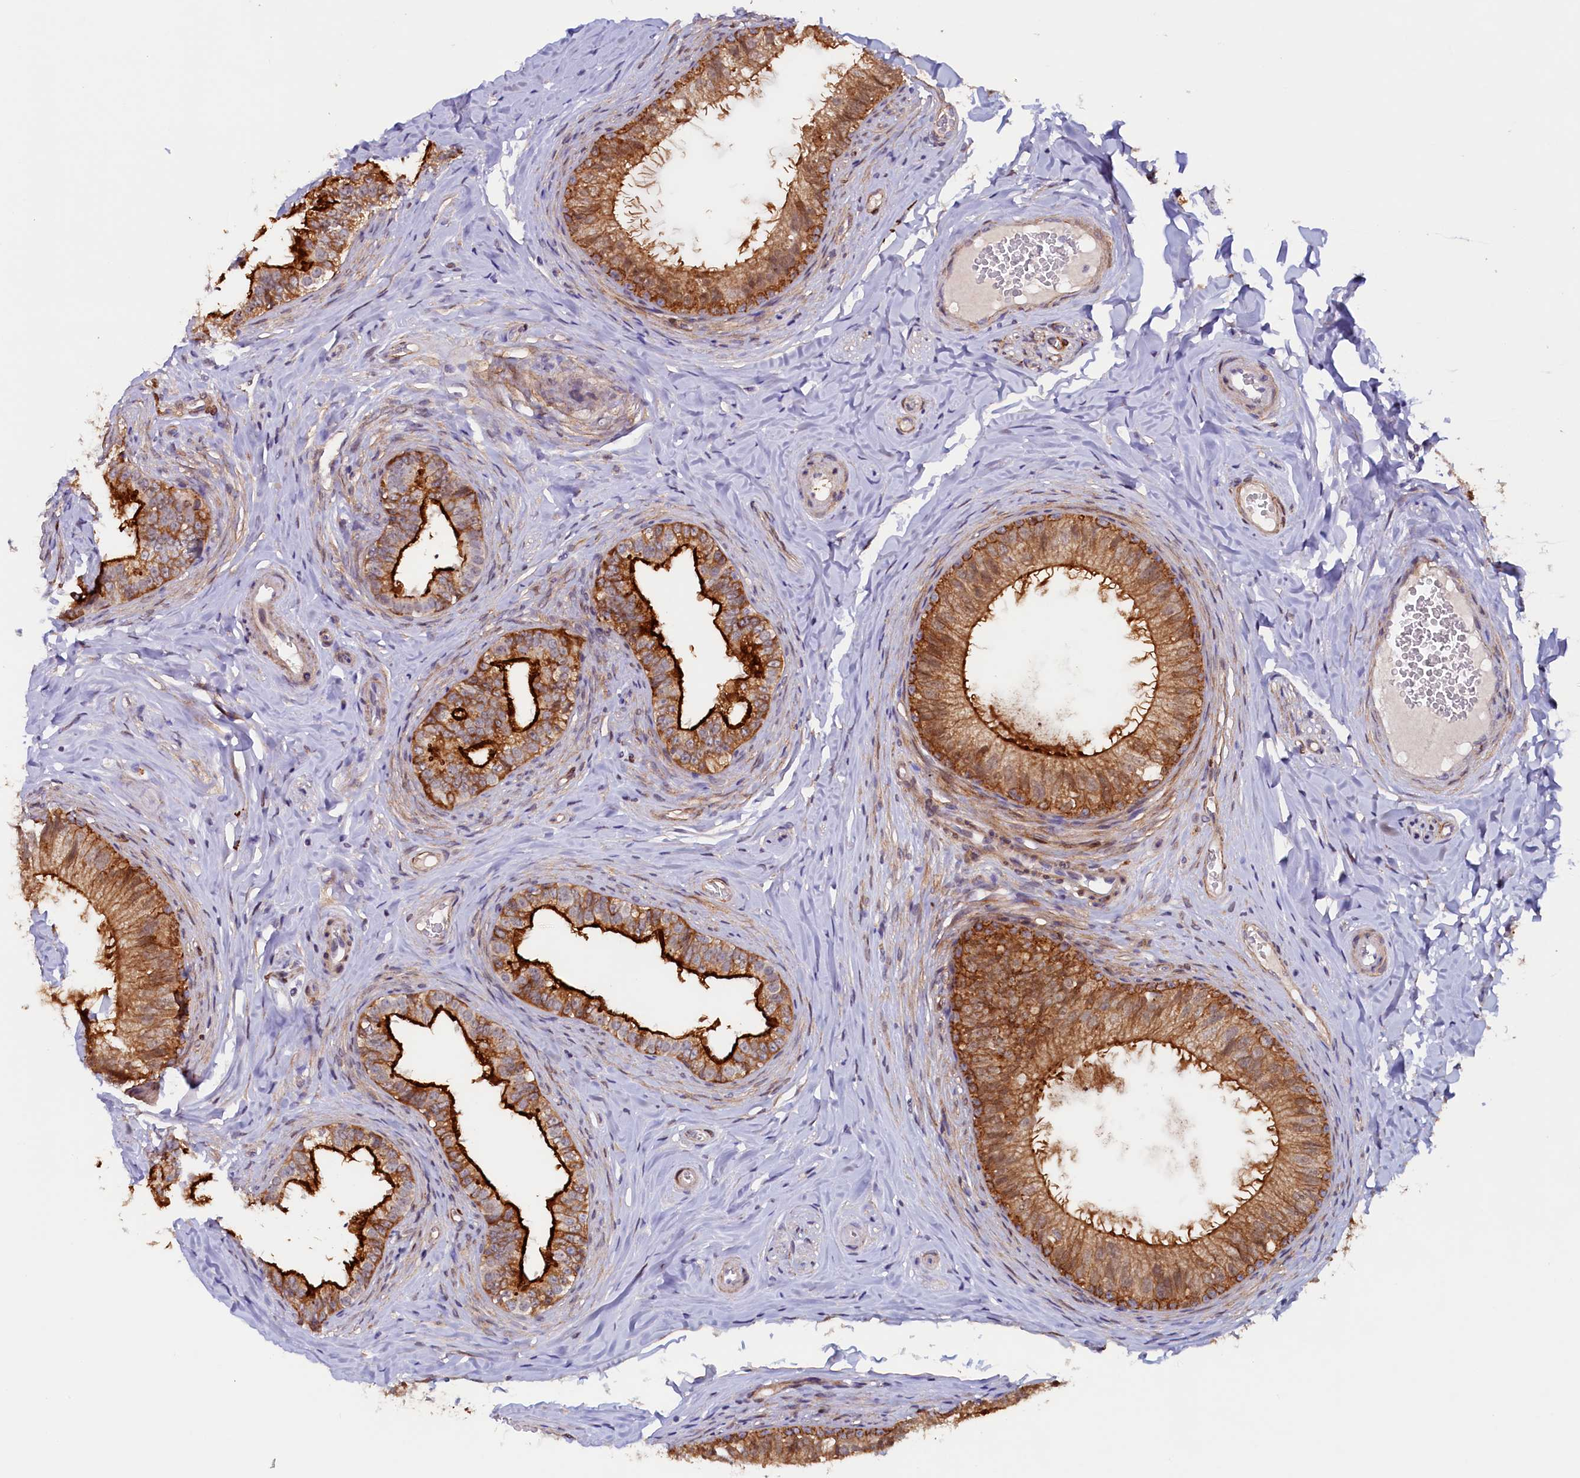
{"staining": {"intensity": "strong", "quantity": "25%-75%", "location": "cytoplasmic/membranous"}, "tissue": "epididymis", "cell_type": "Glandular cells", "image_type": "normal", "snomed": [{"axis": "morphology", "description": "Normal tissue, NOS"}, {"axis": "topography", "description": "Epididymis"}], "caption": "Protein expression analysis of benign epididymis reveals strong cytoplasmic/membranous staining in about 25%-75% of glandular cells.", "gene": "PACSIN3", "patient": {"sex": "male", "age": 34}}